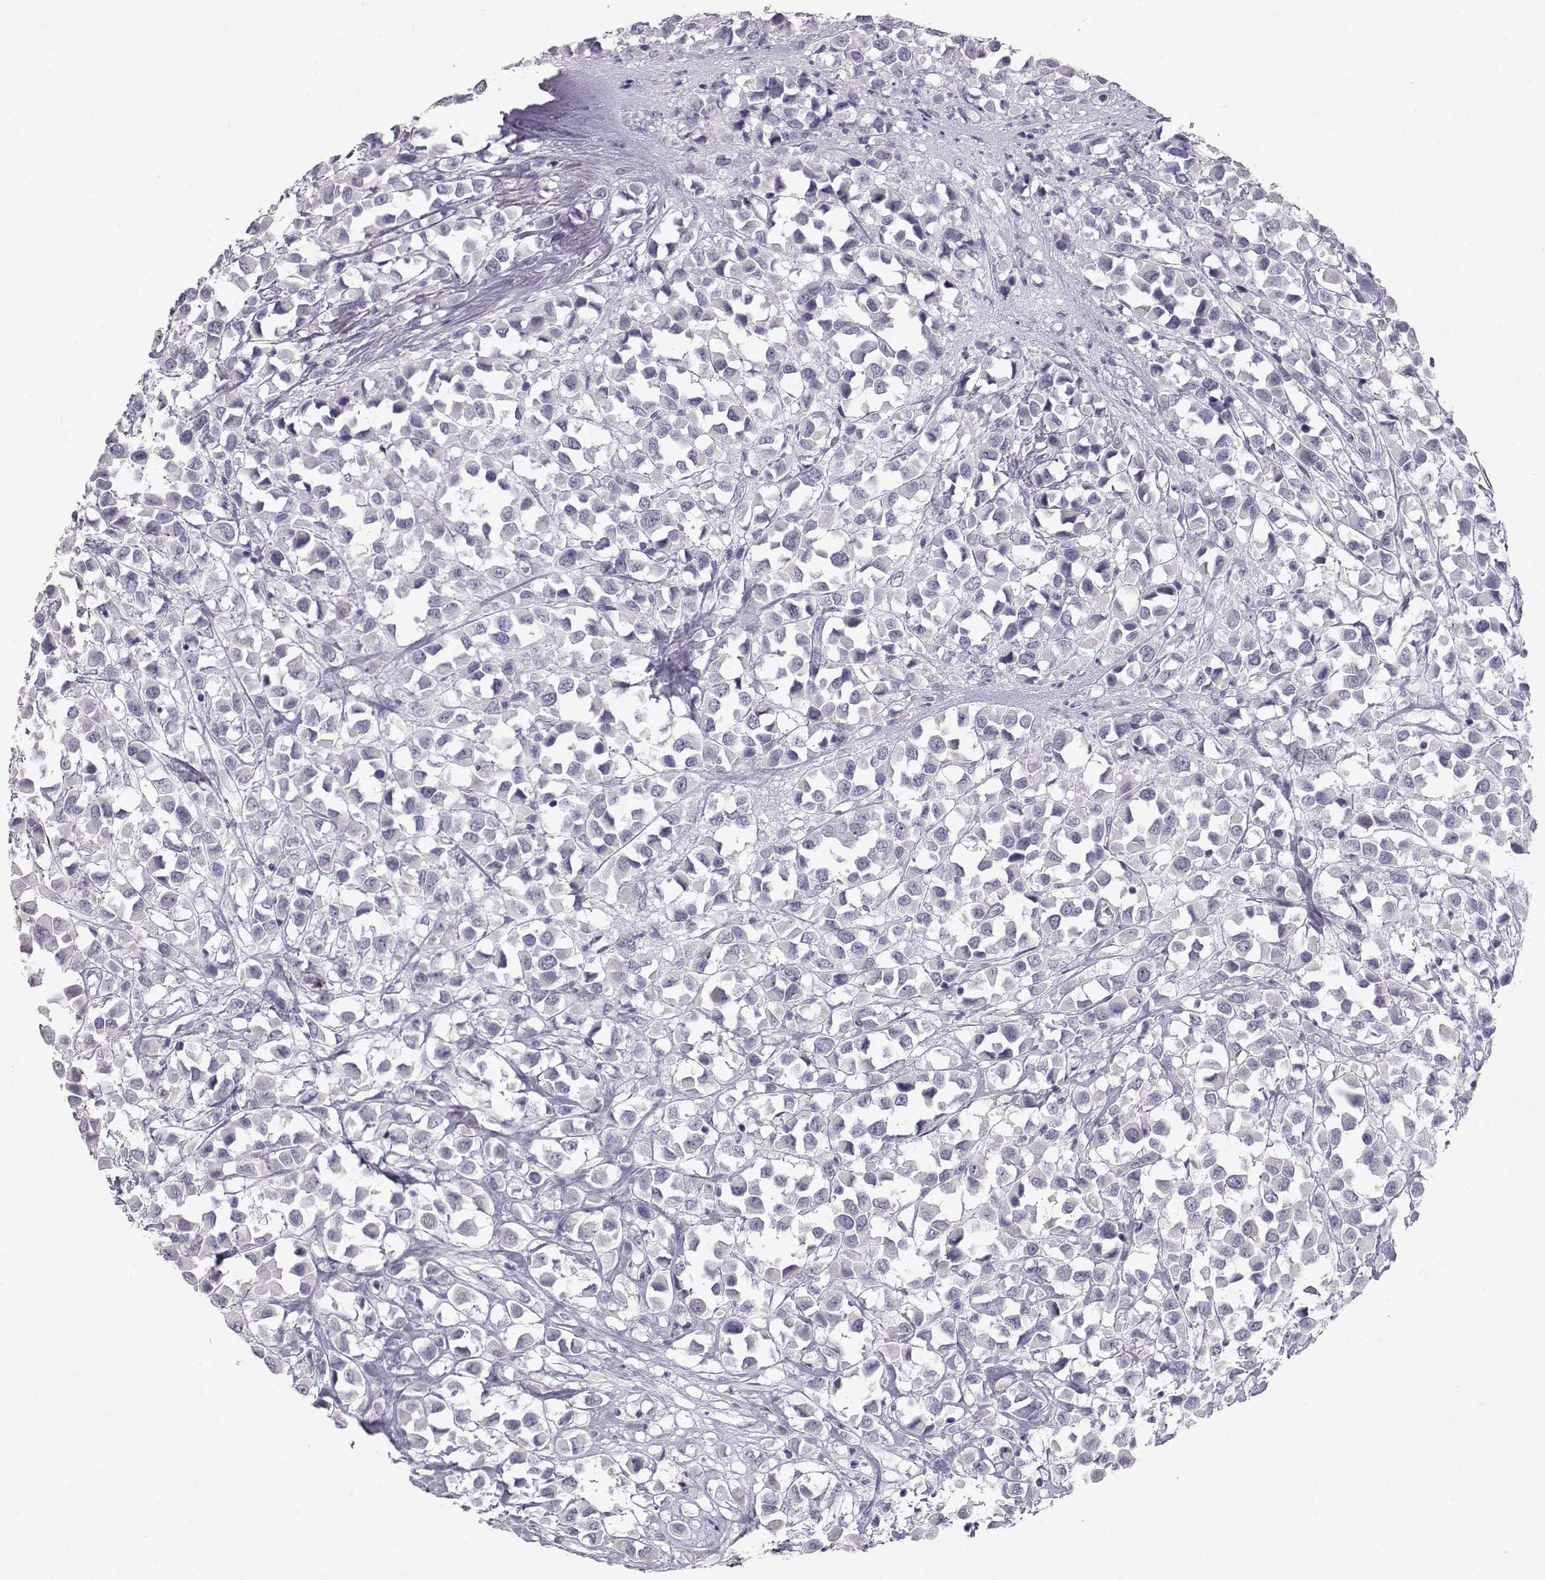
{"staining": {"intensity": "negative", "quantity": "none", "location": "none"}, "tissue": "breast cancer", "cell_type": "Tumor cells", "image_type": "cancer", "snomed": [{"axis": "morphology", "description": "Duct carcinoma"}, {"axis": "topography", "description": "Breast"}], "caption": "The image shows no staining of tumor cells in breast cancer.", "gene": "LAMB3", "patient": {"sex": "female", "age": 61}}